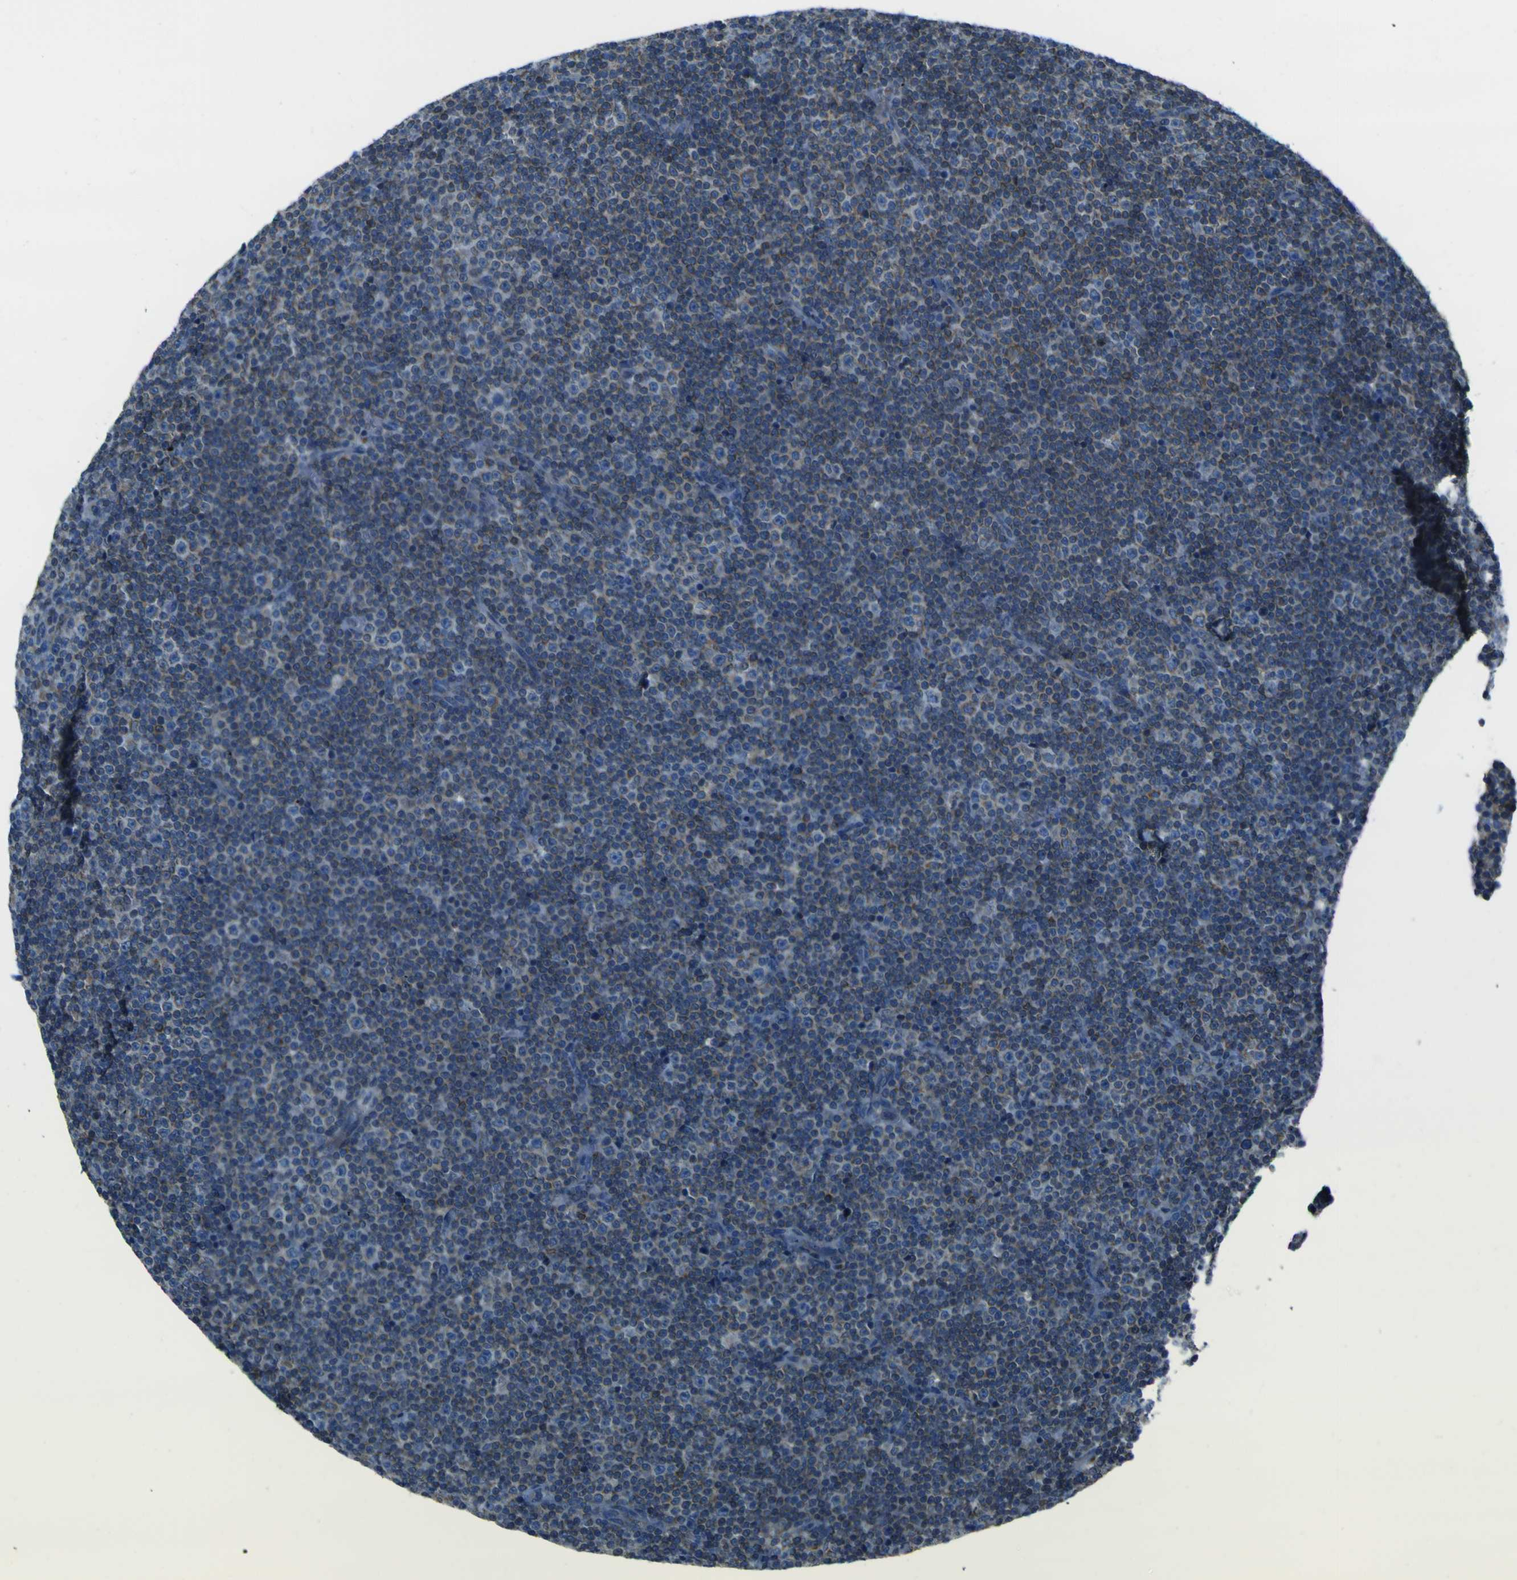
{"staining": {"intensity": "negative", "quantity": "none", "location": "none"}, "tissue": "lymphoma", "cell_type": "Tumor cells", "image_type": "cancer", "snomed": [{"axis": "morphology", "description": "Malignant lymphoma, non-Hodgkin's type, Low grade"}, {"axis": "topography", "description": "Lymph node"}], "caption": "This micrograph is of lymphoma stained with immunohistochemistry (IHC) to label a protein in brown with the nuclei are counter-stained blue. There is no positivity in tumor cells. Nuclei are stained in blue.", "gene": "STIM1", "patient": {"sex": "female", "age": 67}}